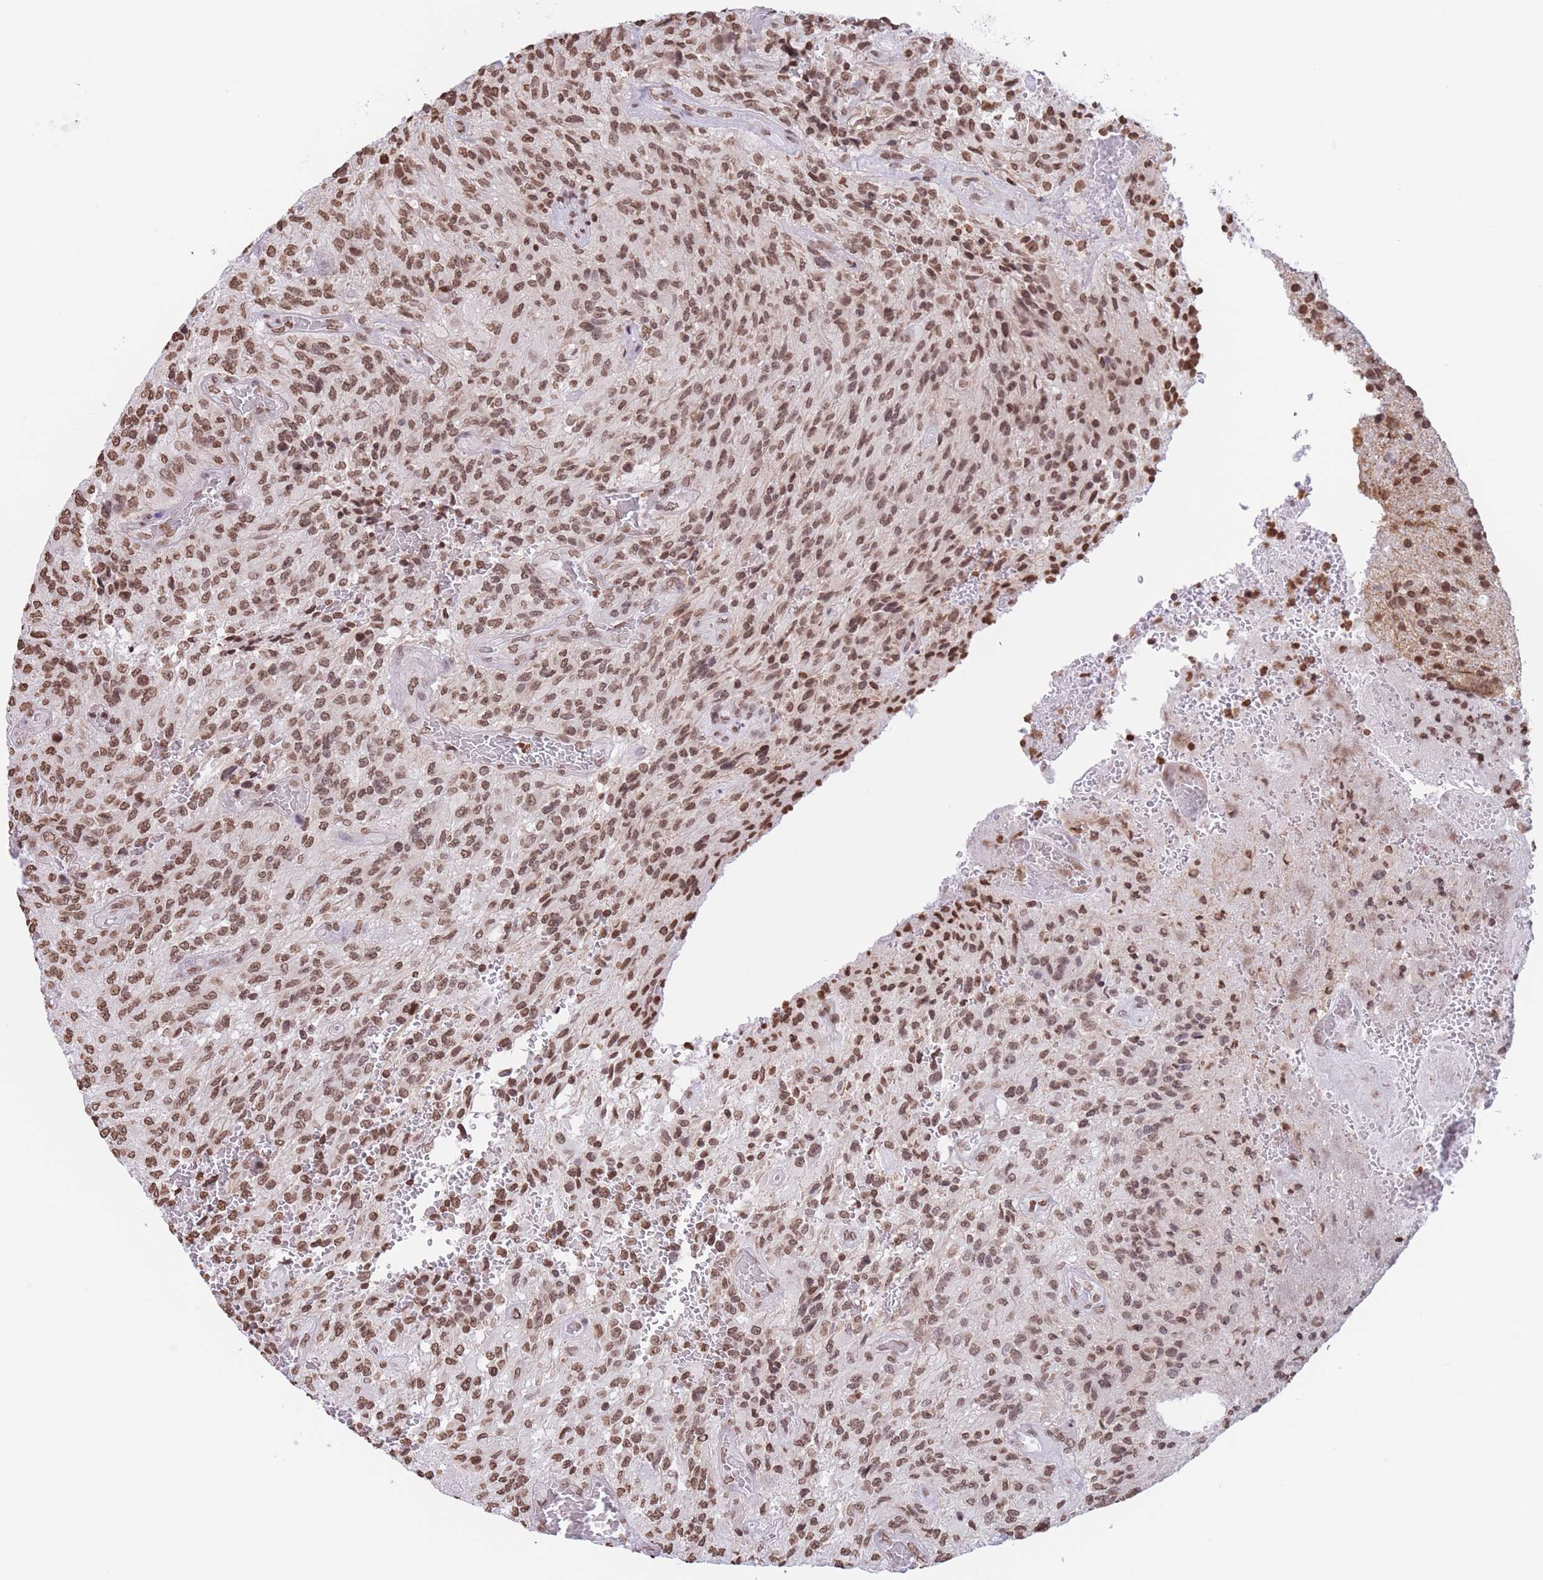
{"staining": {"intensity": "moderate", "quantity": ">75%", "location": "nuclear"}, "tissue": "glioma", "cell_type": "Tumor cells", "image_type": "cancer", "snomed": [{"axis": "morphology", "description": "Normal tissue, NOS"}, {"axis": "morphology", "description": "Glioma, malignant, High grade"}, {"axis": "topography", "description": "Cerebral cortex"}], "caption": "Immunohistochemistry micrograph of glioma stained for a protein (brown), which demonstrates medium levels of moderate nuclear staining in approximately >75% of tumor cells.", "gene": "H2BC11", "patient": {"sex": "male", "age": 56}}